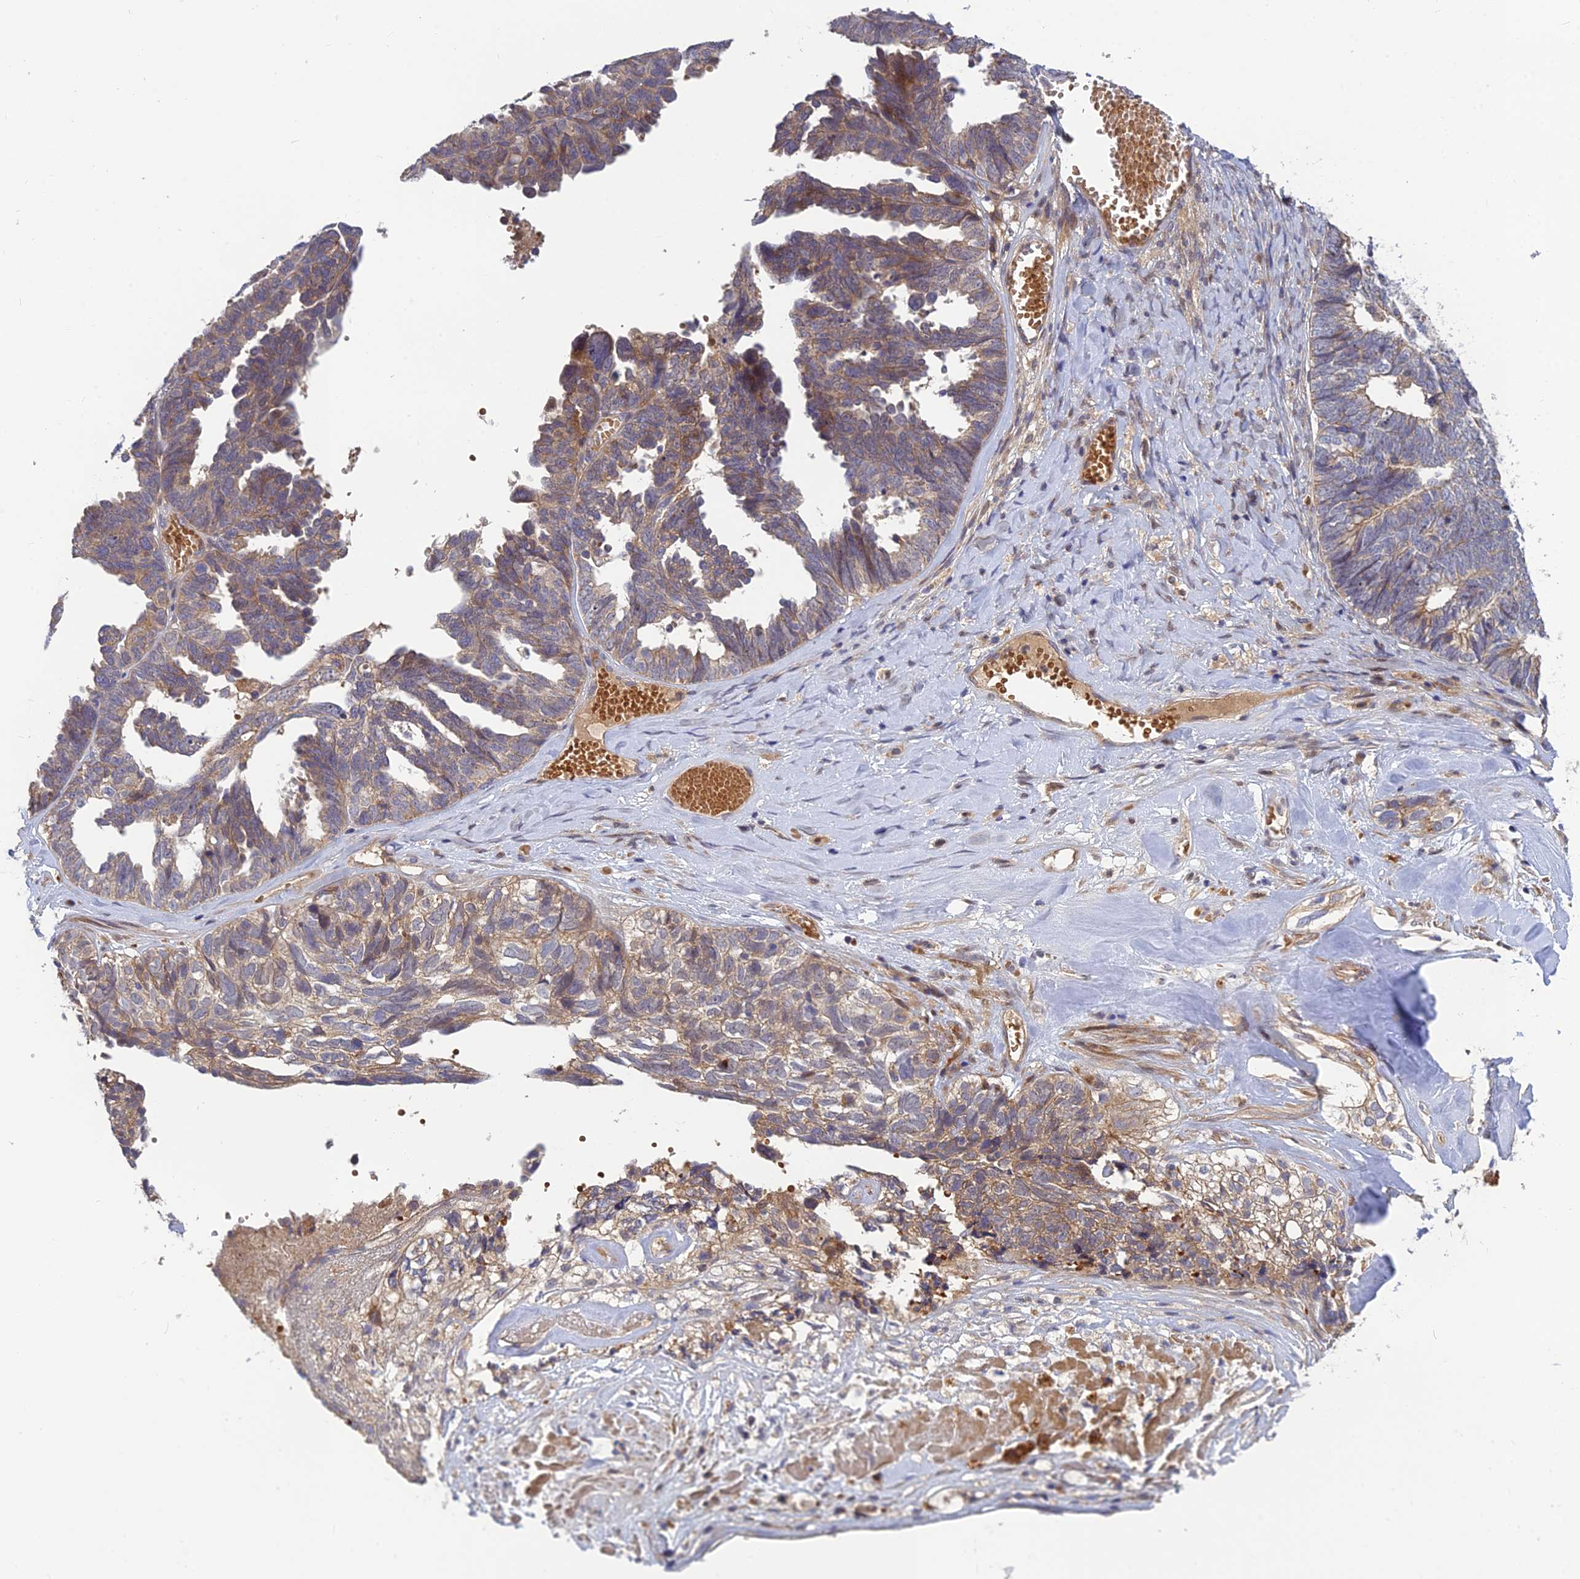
{"staining": {"intensity": "weak", "quantity": "25%-75%", "location": "cytoplasmic/membranous"}, "tissue": "ovarian cancer", "cell_type": "Tumor cells", "image_type": "cancer", "snomed": [{"axis": "morphology", "description": "Cystadenocarcinoma, serous, NOS"}, {"axis": "topography", "description": "Ovary"}], "caption": "The image shows staining of ovarian cancer (serous cystadenocarcinoma), revealing weak cytoplasmic/membranous protein positivity (brown color) within tumor cells.", "gene": "FAM151B", "patient": {"sex": "female", "age": 79}}